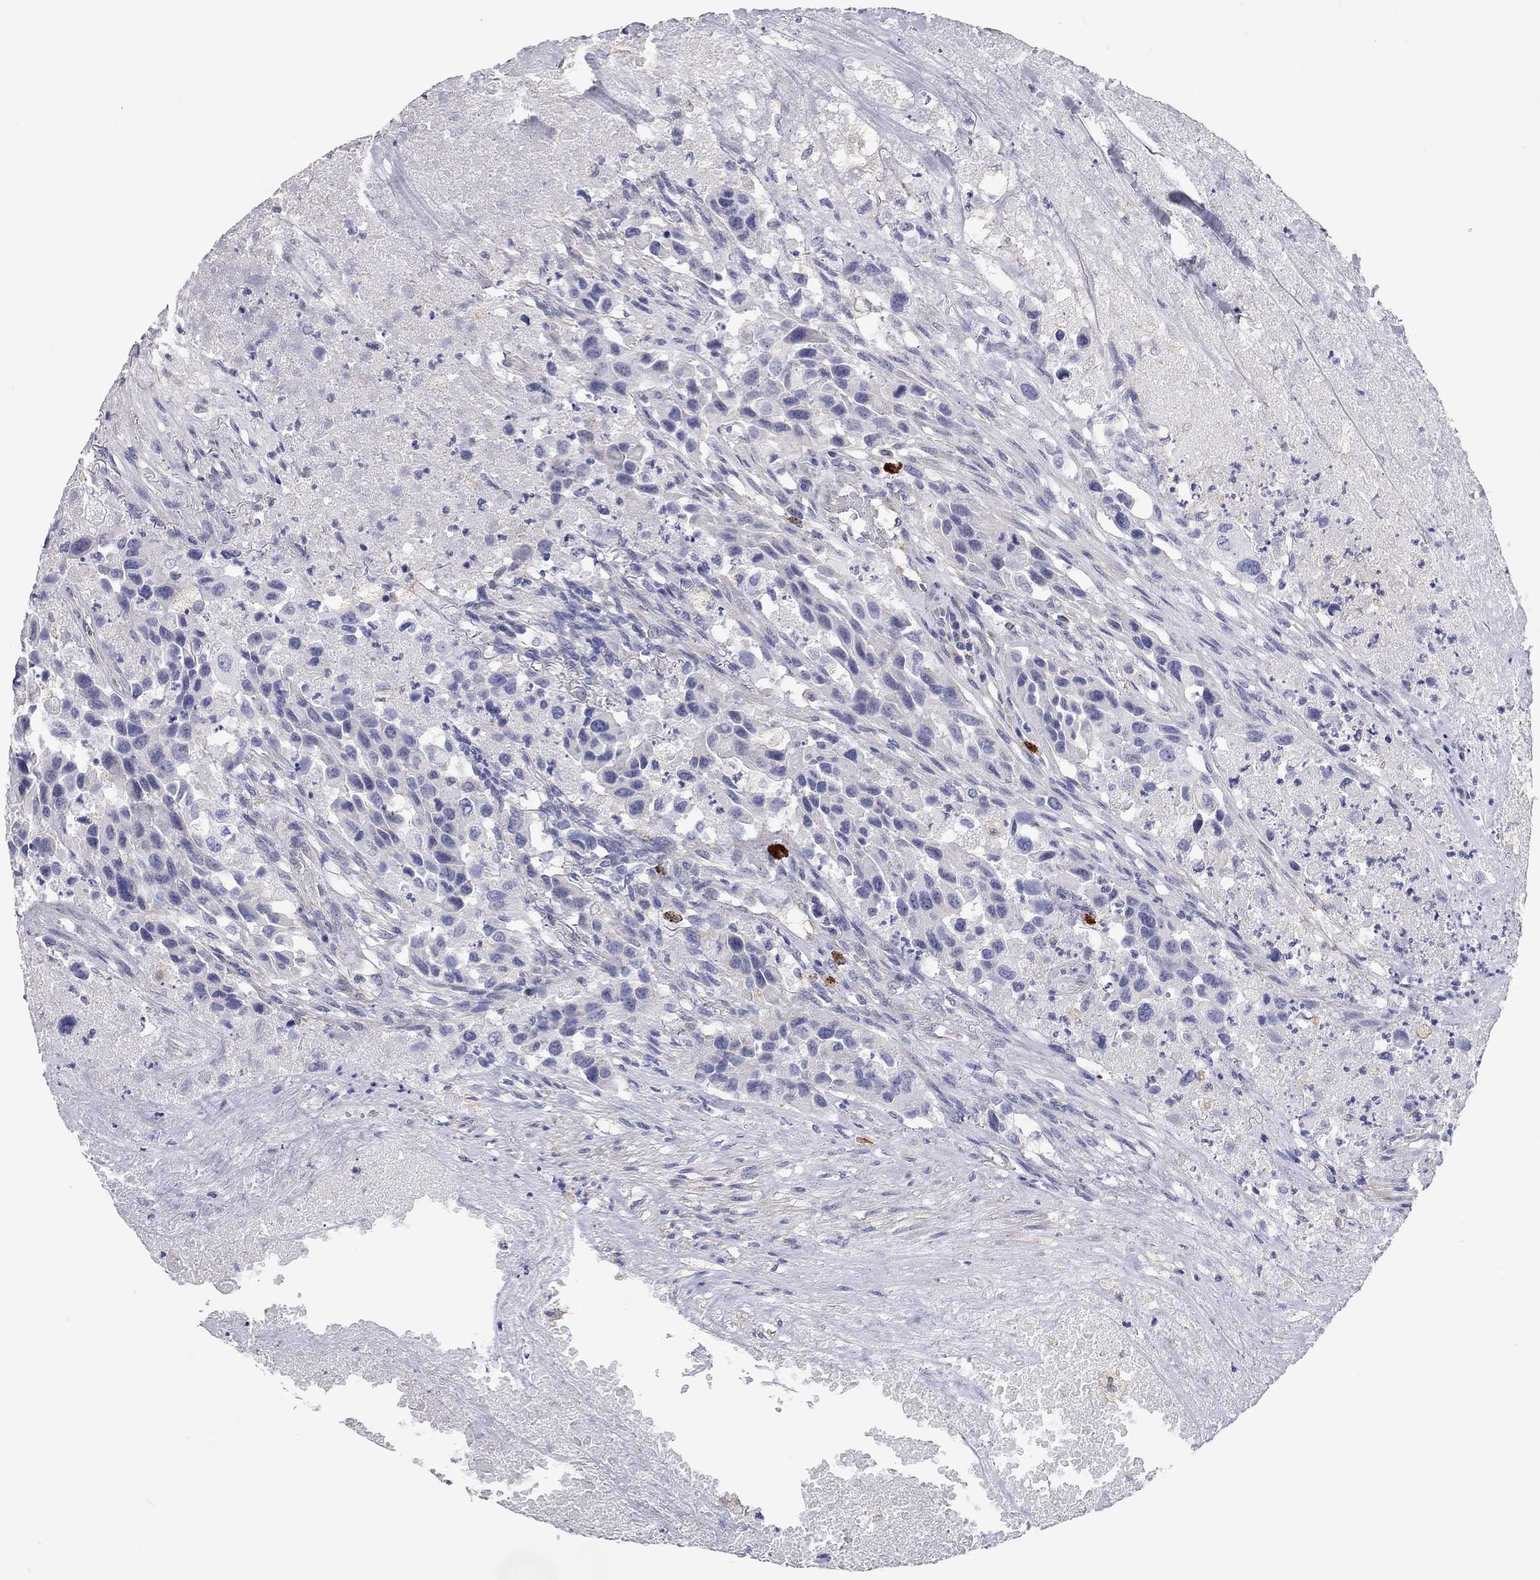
{"staining": {"intensity": "negative", "quantity": "none", "location": "none"}, "tissue": "urothelial cancer", "cell_type": "Tumor cells", "image_type": "cancer", "snomed": [{"axis": "morphology", "description": "Urothelial carcinoma, High grade"}, {"axis": "topography", "description": "Urinary bladder"}], "caption": "Tumor cells show no significant expression in urothelial carcinoma (high-grade).", "gene": "C10orf90", "patient": {"sex": "female", "age": 73}}